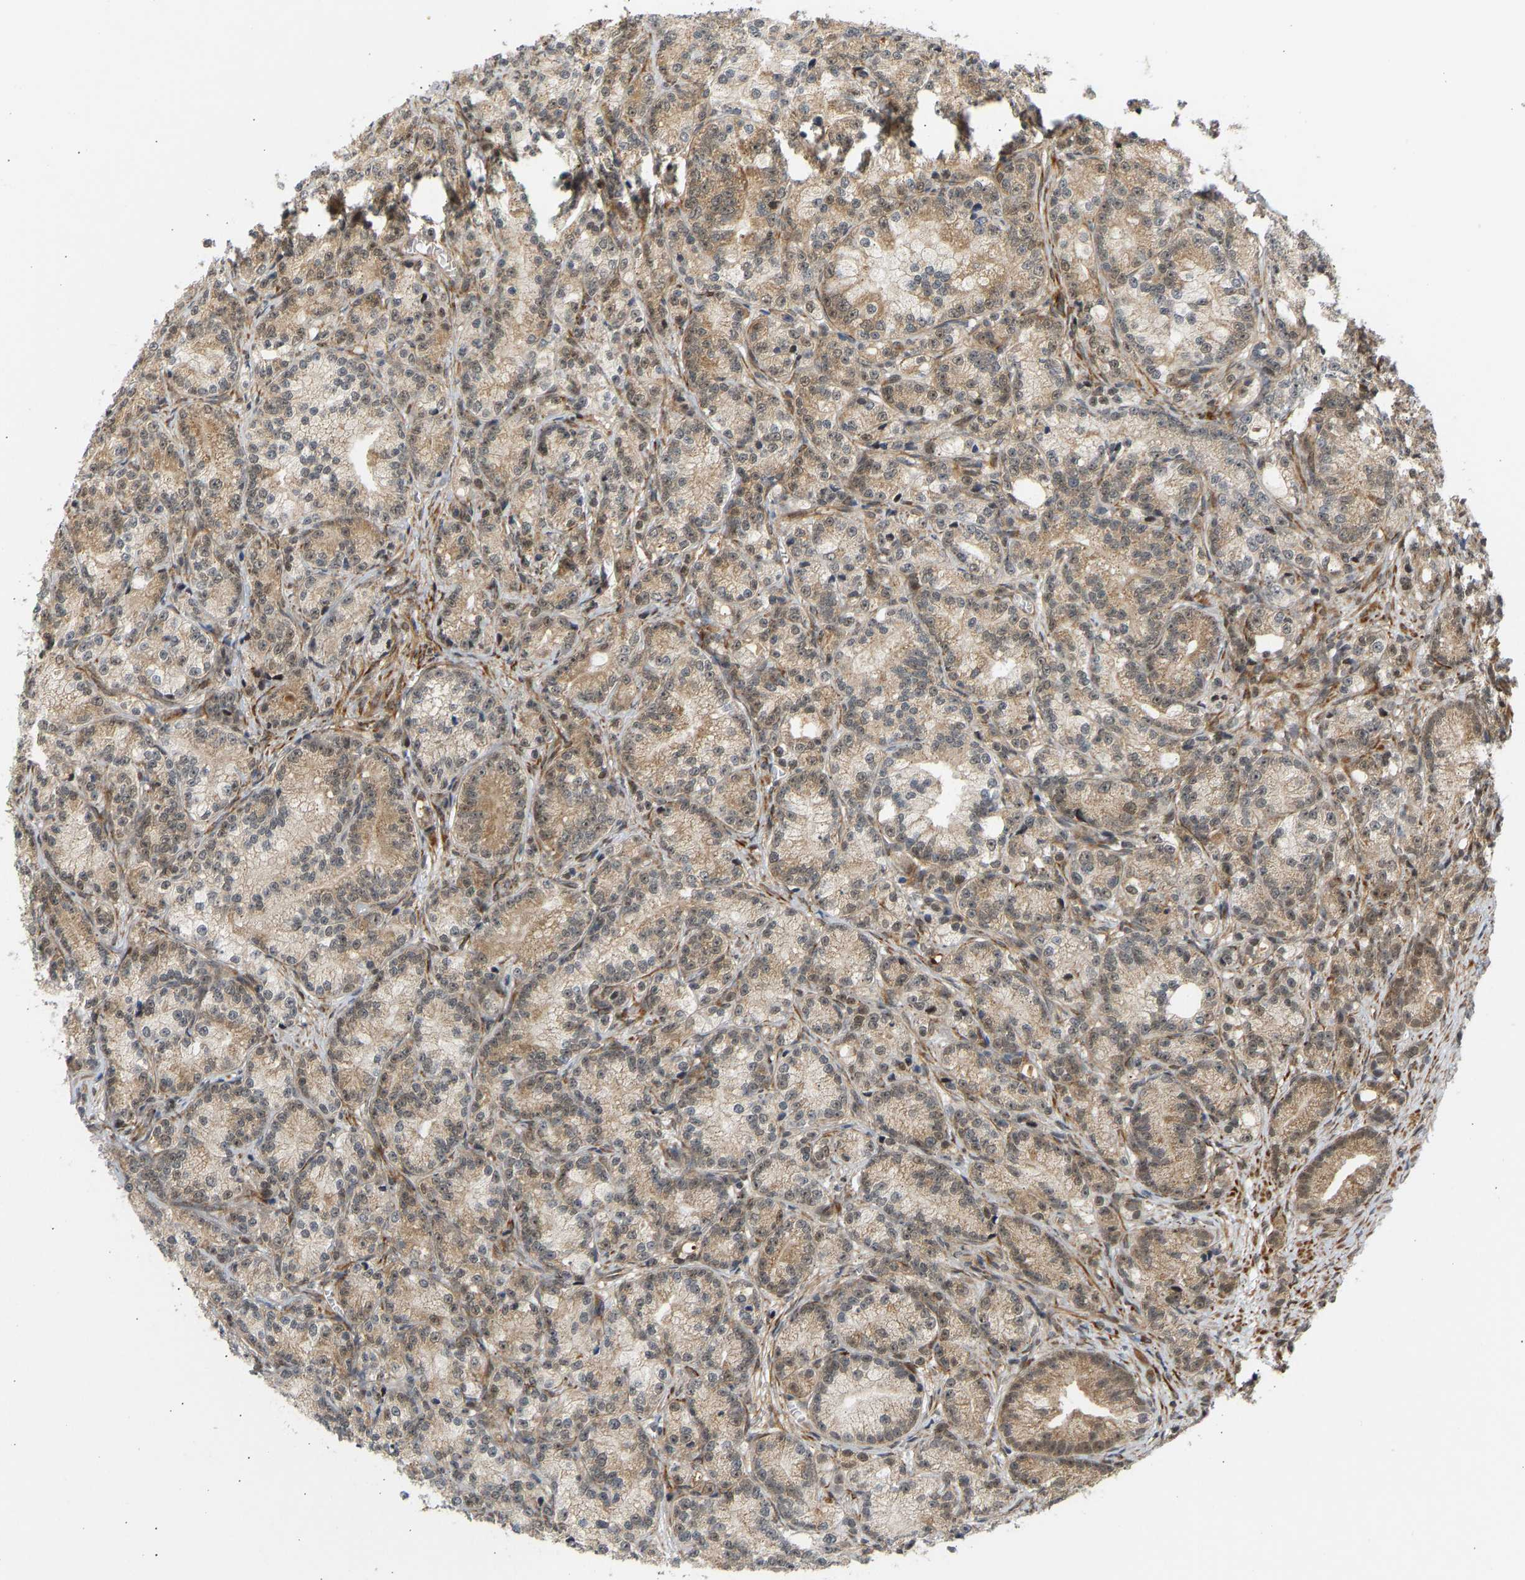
{"staining": {"intensity": "moderate", "quantity": ">75%", "location": "cytoplasmic/membranous,nuclear"}, "tissue": "prostate cancer", "cell_type": "Tumor cells", "image_type": "cancer", "snomed": [{"axis": "morphology", "description": "Adenocarcinoma, Low grade"}, {"axis": "topography", "description": "Prostate"}], "caption": "Approximately >75% of tumor cells in prostate cancer (adenocarcinoma (low-grade)) display moderate cytoplasmic/membranous and nuclear protein expression as visualized by brown immunohistochemical staining.", "gene": "BAG1", "patient": {"sex": "male", "age": 89}}